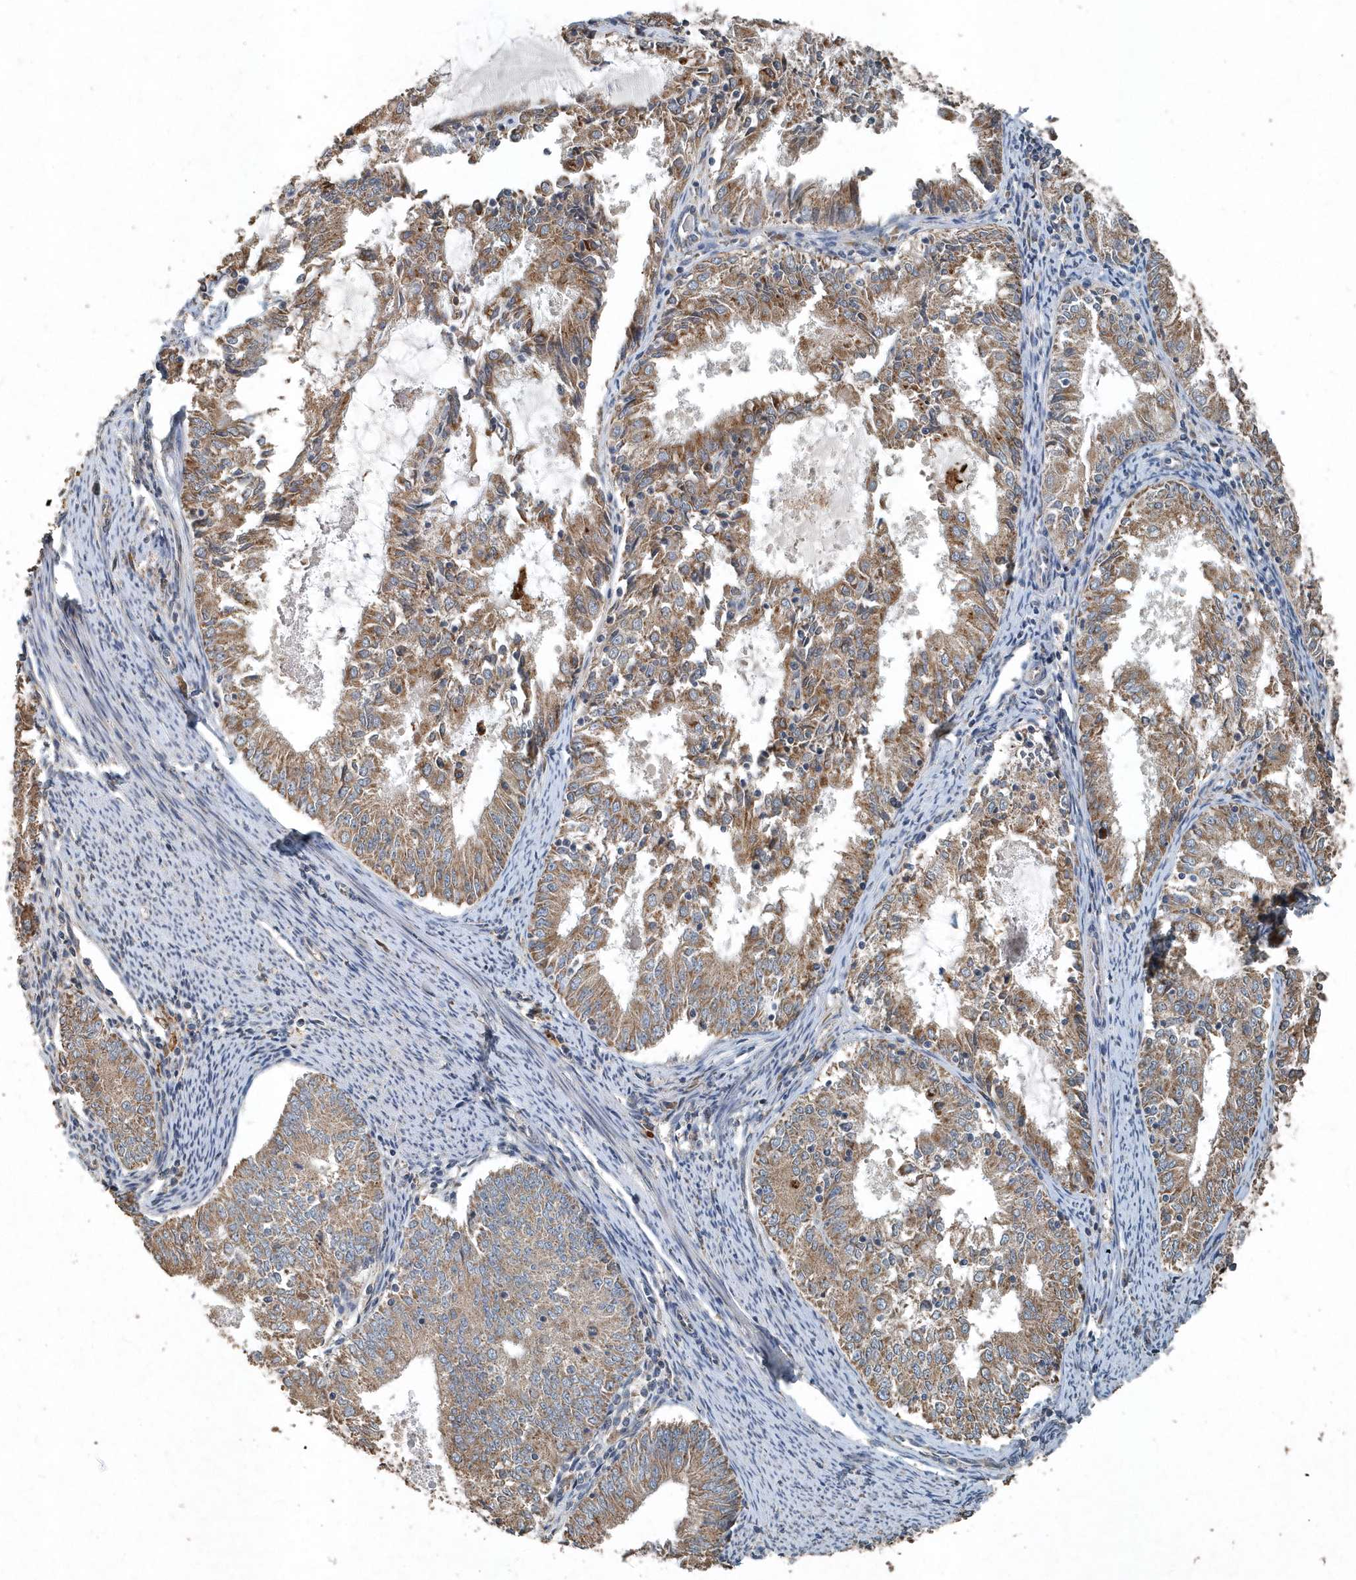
{"staining": {"intensity": "moderate", "quantity": ">75%", "location": "cytoplasmic/membranous"}, "tissue": "endometrial cancer", "cell_type": "Tumor cells", "image_type": "cancer", "snomed": [{"axis": "morphology", "description": "Adenocarcinoma, NOS"}, {"axis": "topography", "description": "Endometrium"}], "caption": "This is an image of IHC staining of endometrial cancer (adenocarcinoma), which shows moderate staining in the cytoplasmic/membranous of tumor cells.", "gene": "SCFD2", "patient": {"sex": "female", "age": 57}}